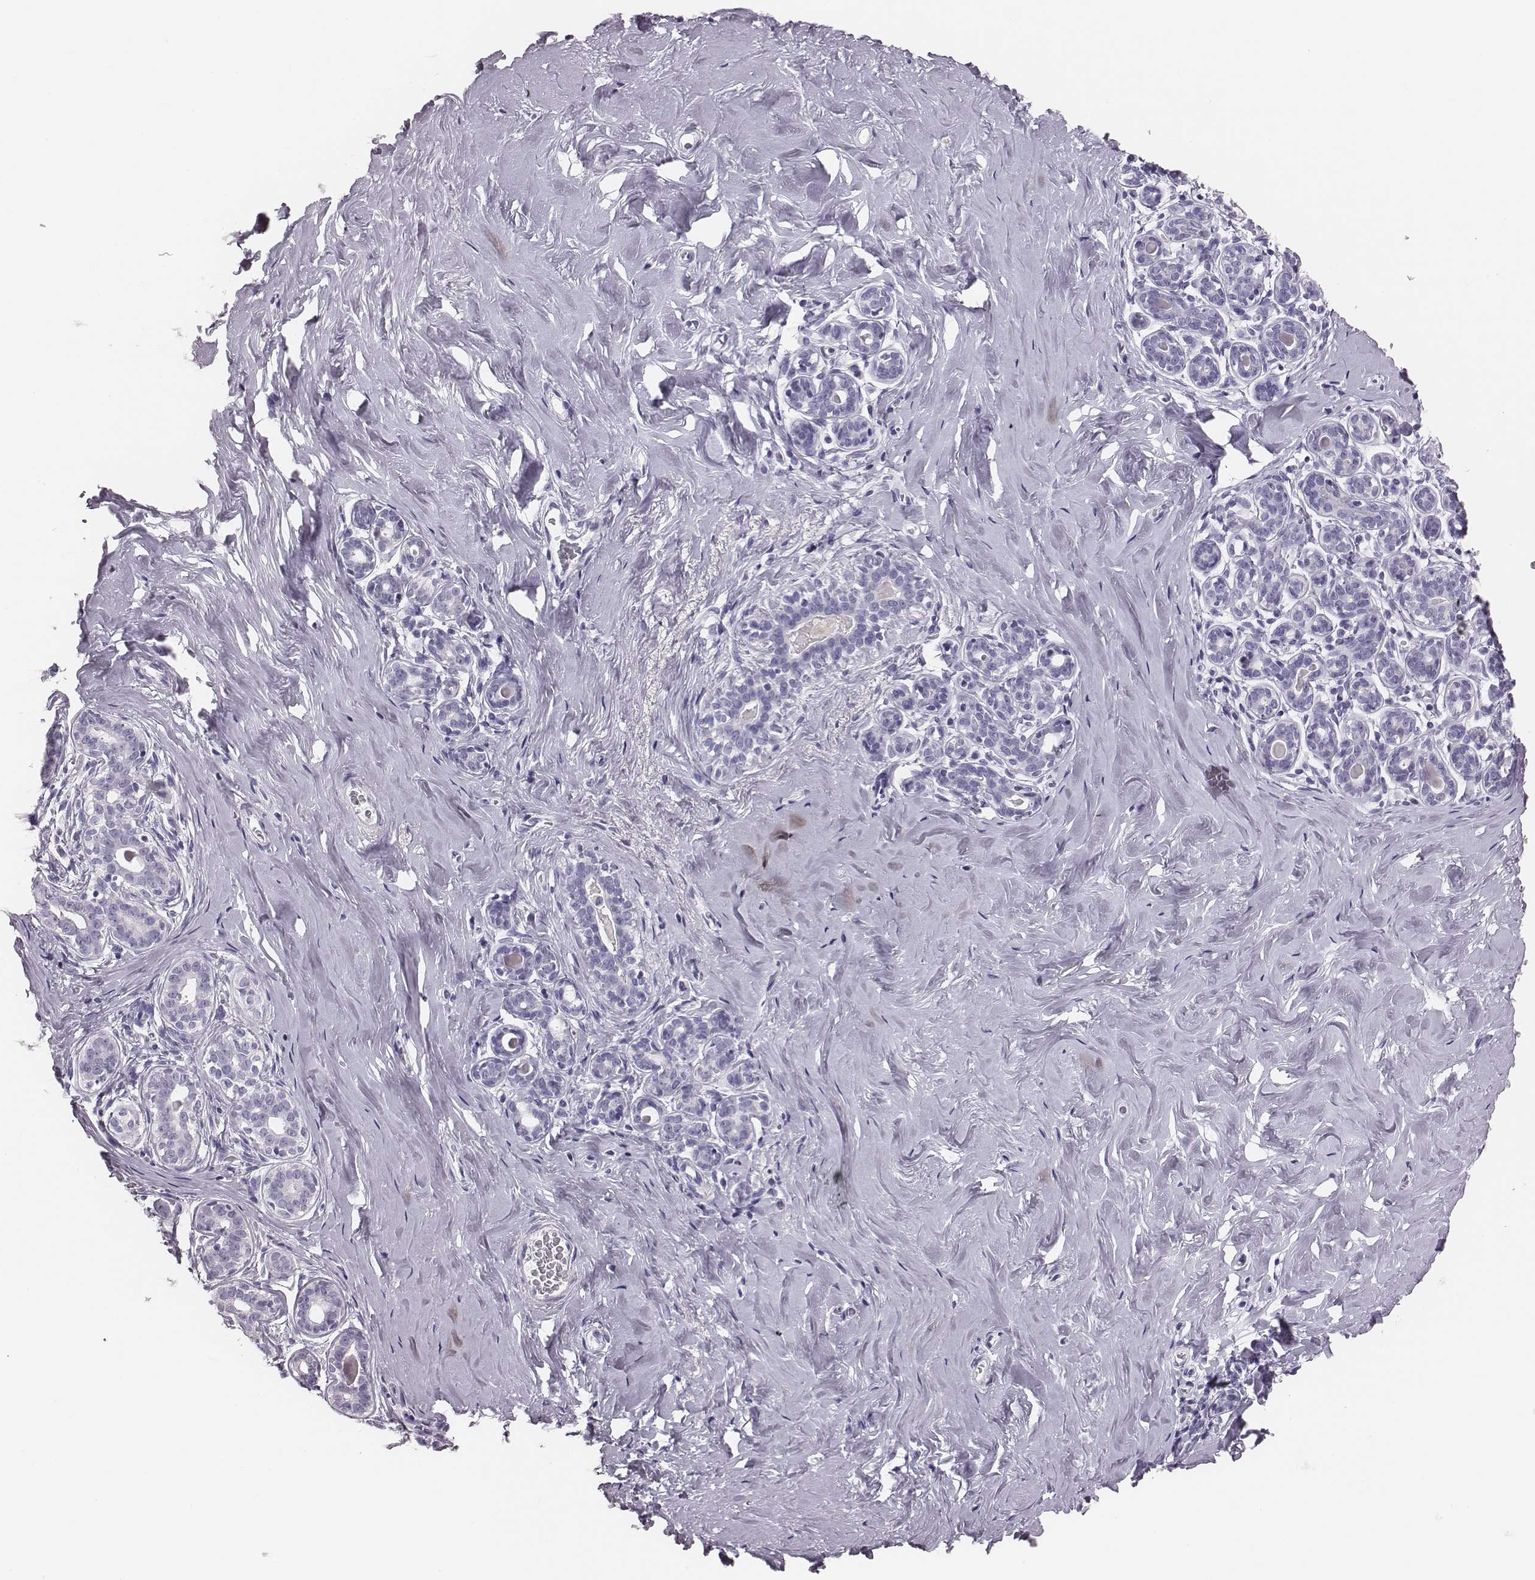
{"staining": {"intensity": "negative", "quantity": "none", "location": "none"}, "tissue": "breast", "cell_type": "Adipocytes", "image_type": "normal", "snomed": [{"axis": "morphology", "description": "Normal tissue, NOS"}, {"axis": "topography", "description": "Skin"}, {"axis": "topography", "description": "Breast"}], "caption": "The immunohistochemistry photomicrograph has no significant positivity in adipocytes of breast. The staining was performed using DAB (3,3'-diaminobenzidine) to visualize the protein expression in brown, while the nuclei were stained in blue with hematoxylin (Magnification: 20x).", "gene": "H1", "patient": {"sex": "female", "age": 43}}